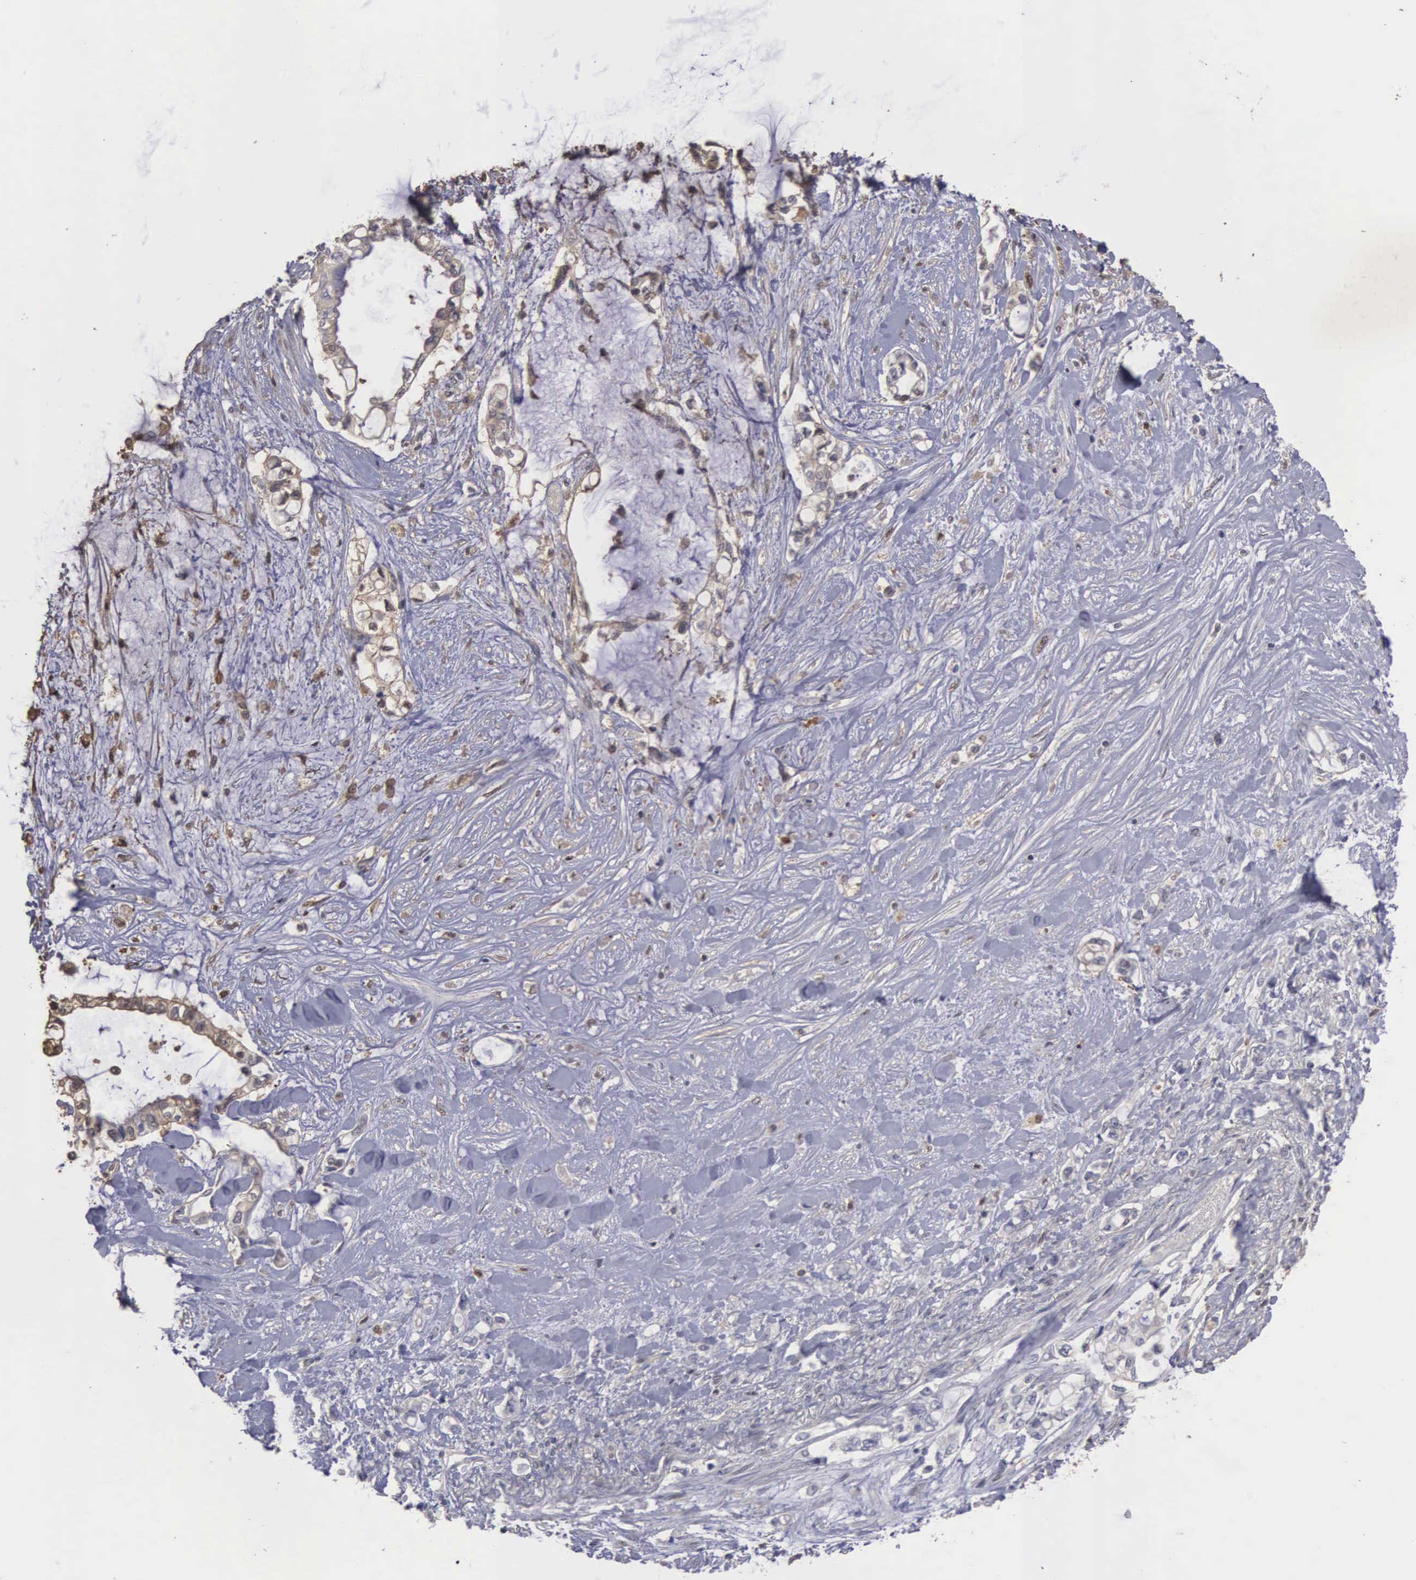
{"staining": {"intensity": "weak", "quantity": "25%-75%", "location": "cytoplasmic/membranous"}, "tissue": "pancreatic cancer", "cell_type": "Tumor cells", "image_type": "cancer", "snomed": [{"axis": "morphology", "description": "Adenocarcinoma, NOS"}, {"axis": "topography", "description": "Pancreas"}], "caption": "Immunohistochemistry of pancreatic adenocarcinoma demonstrates low levels of weak cytoplasmic/membranous staining in about 25%-75% of tumor cells. (brown staining indicates protein expression, while blue staining denotes nuclei).", "gene": "ENO3", "patient": {"sex": "female", "age": 70}}